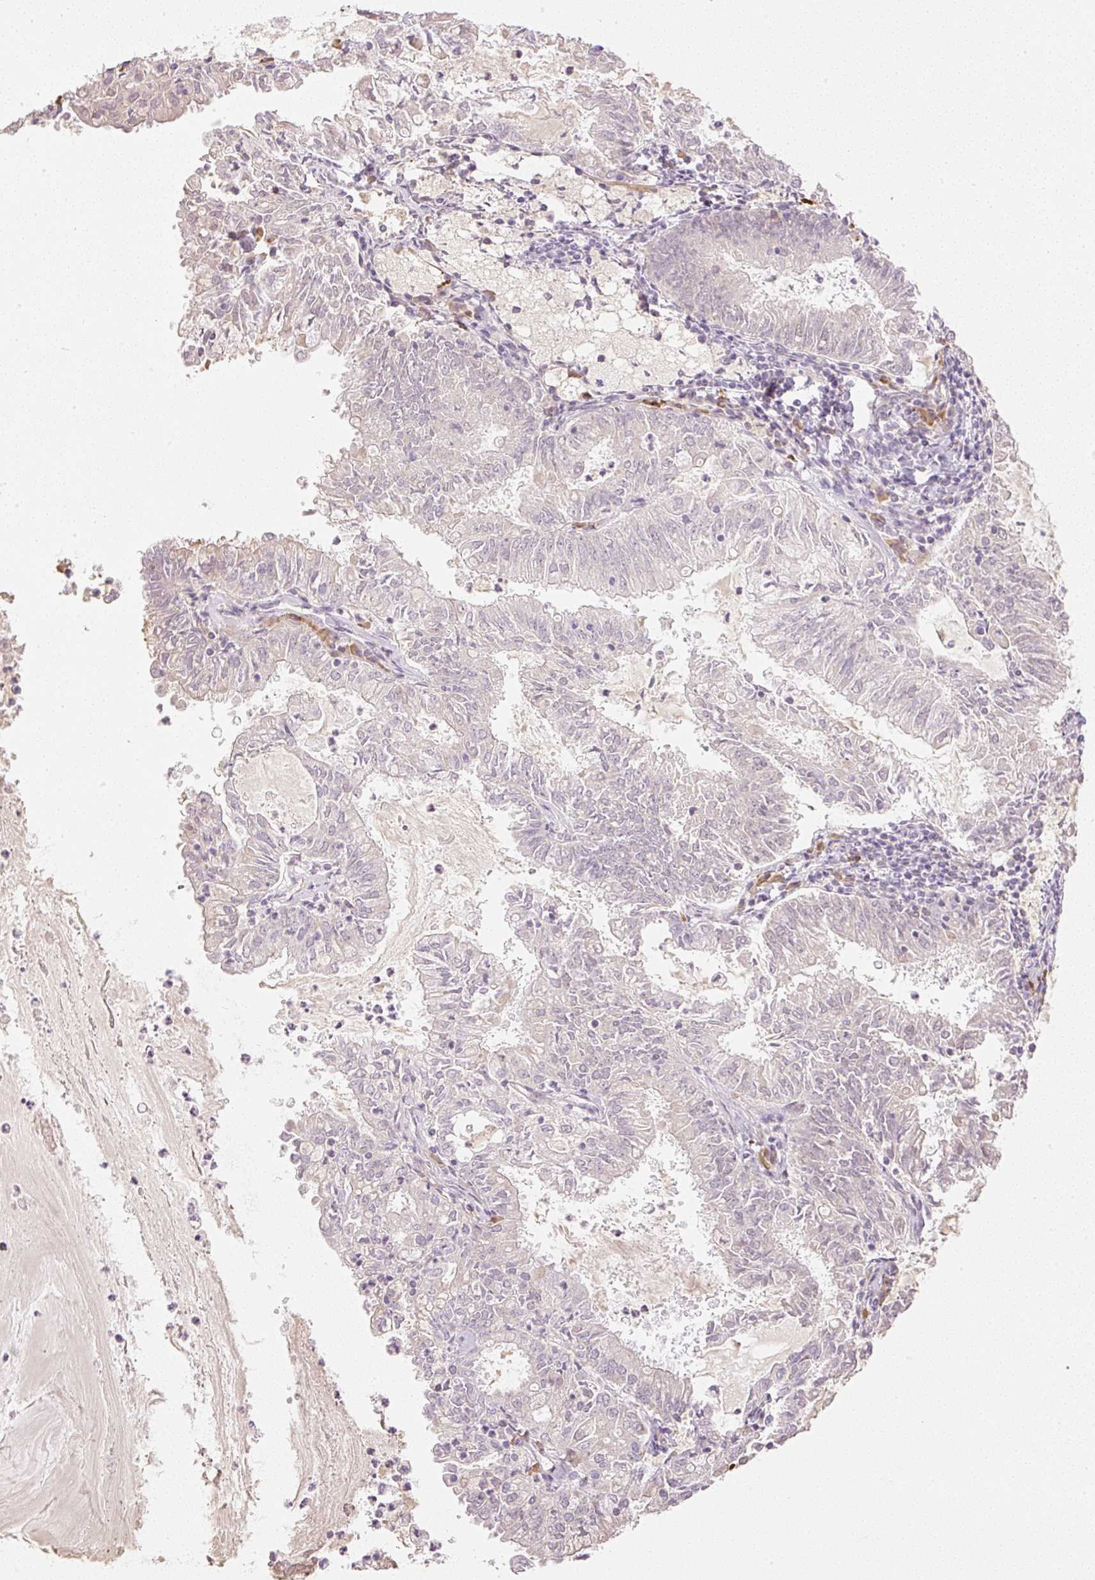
{"staining": {"intensity": "negative", "quantity": "none", "location": "none"}, "tissue": "endometrial cancer", "cell_type": "Tumor cells", "image_type": "cancer", "snomed": [{"axis": "morphology", "description": "Adenocarcinoma, NOS"}, {"axis": "topography", "description": "Endometrium"}], "caption": "Tumor cells are negative for protein expression in human endometrial cancer (adenocarcinoma).", "gene": "AAR2", "patient": {"sex": "female", "age": 57}}